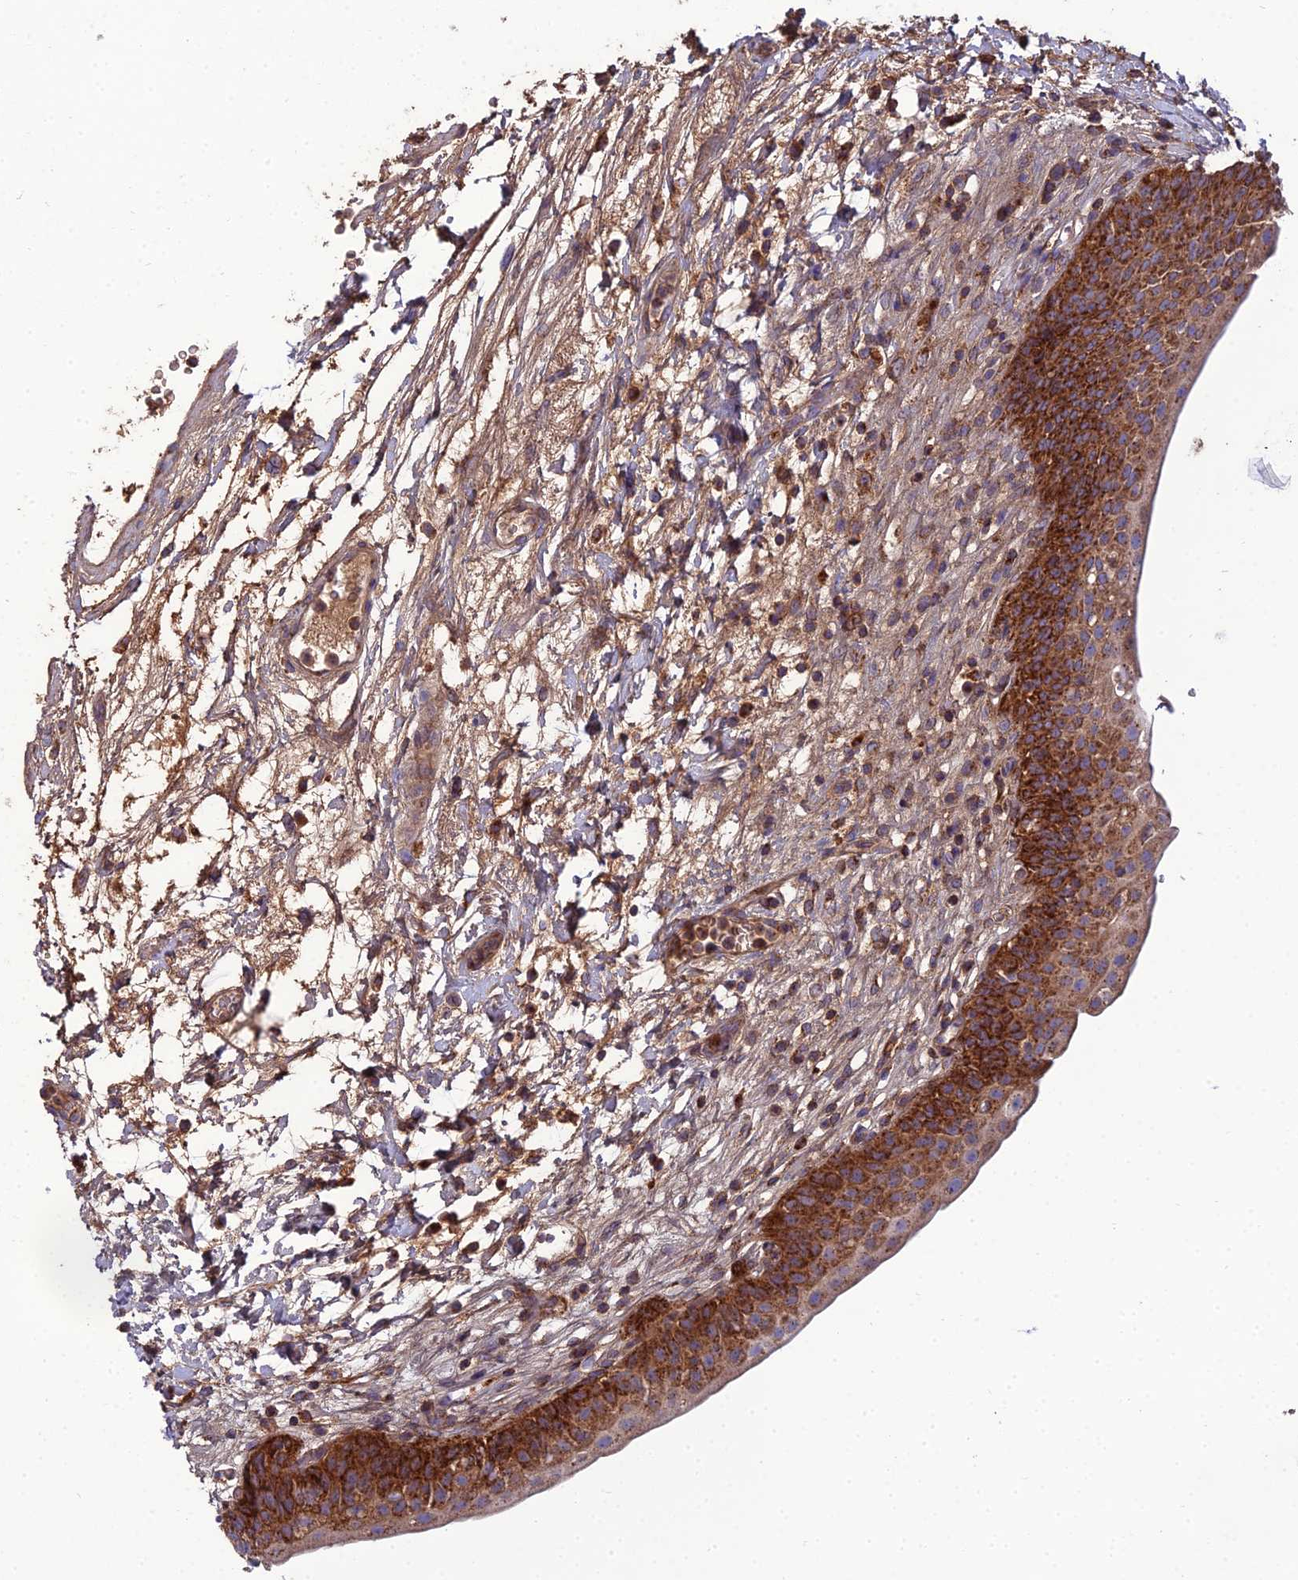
{"staining": {"intensity": "strong", "quantity": ">75%", "location": "cytoplasmic/membranous"}, "tissue": "urinary bladder", "cell_type": "Urothelial cells", "image_type": "normal", "snomed": [{"axis": "morphology", "description": "Normal tissue, NOS"}, {"axis": "topography", "description": "Urinary bladder"}], "caption": "Immunohistochemistry micrograph of unremarkable human urinary bladder stained for a protein (brown), which displays high levels of strong cytoplasmic/membranous staining in about >75% of urothelial cells.", "gene": "LNPEP", "patient": {"sex": "male", "age": 83}}